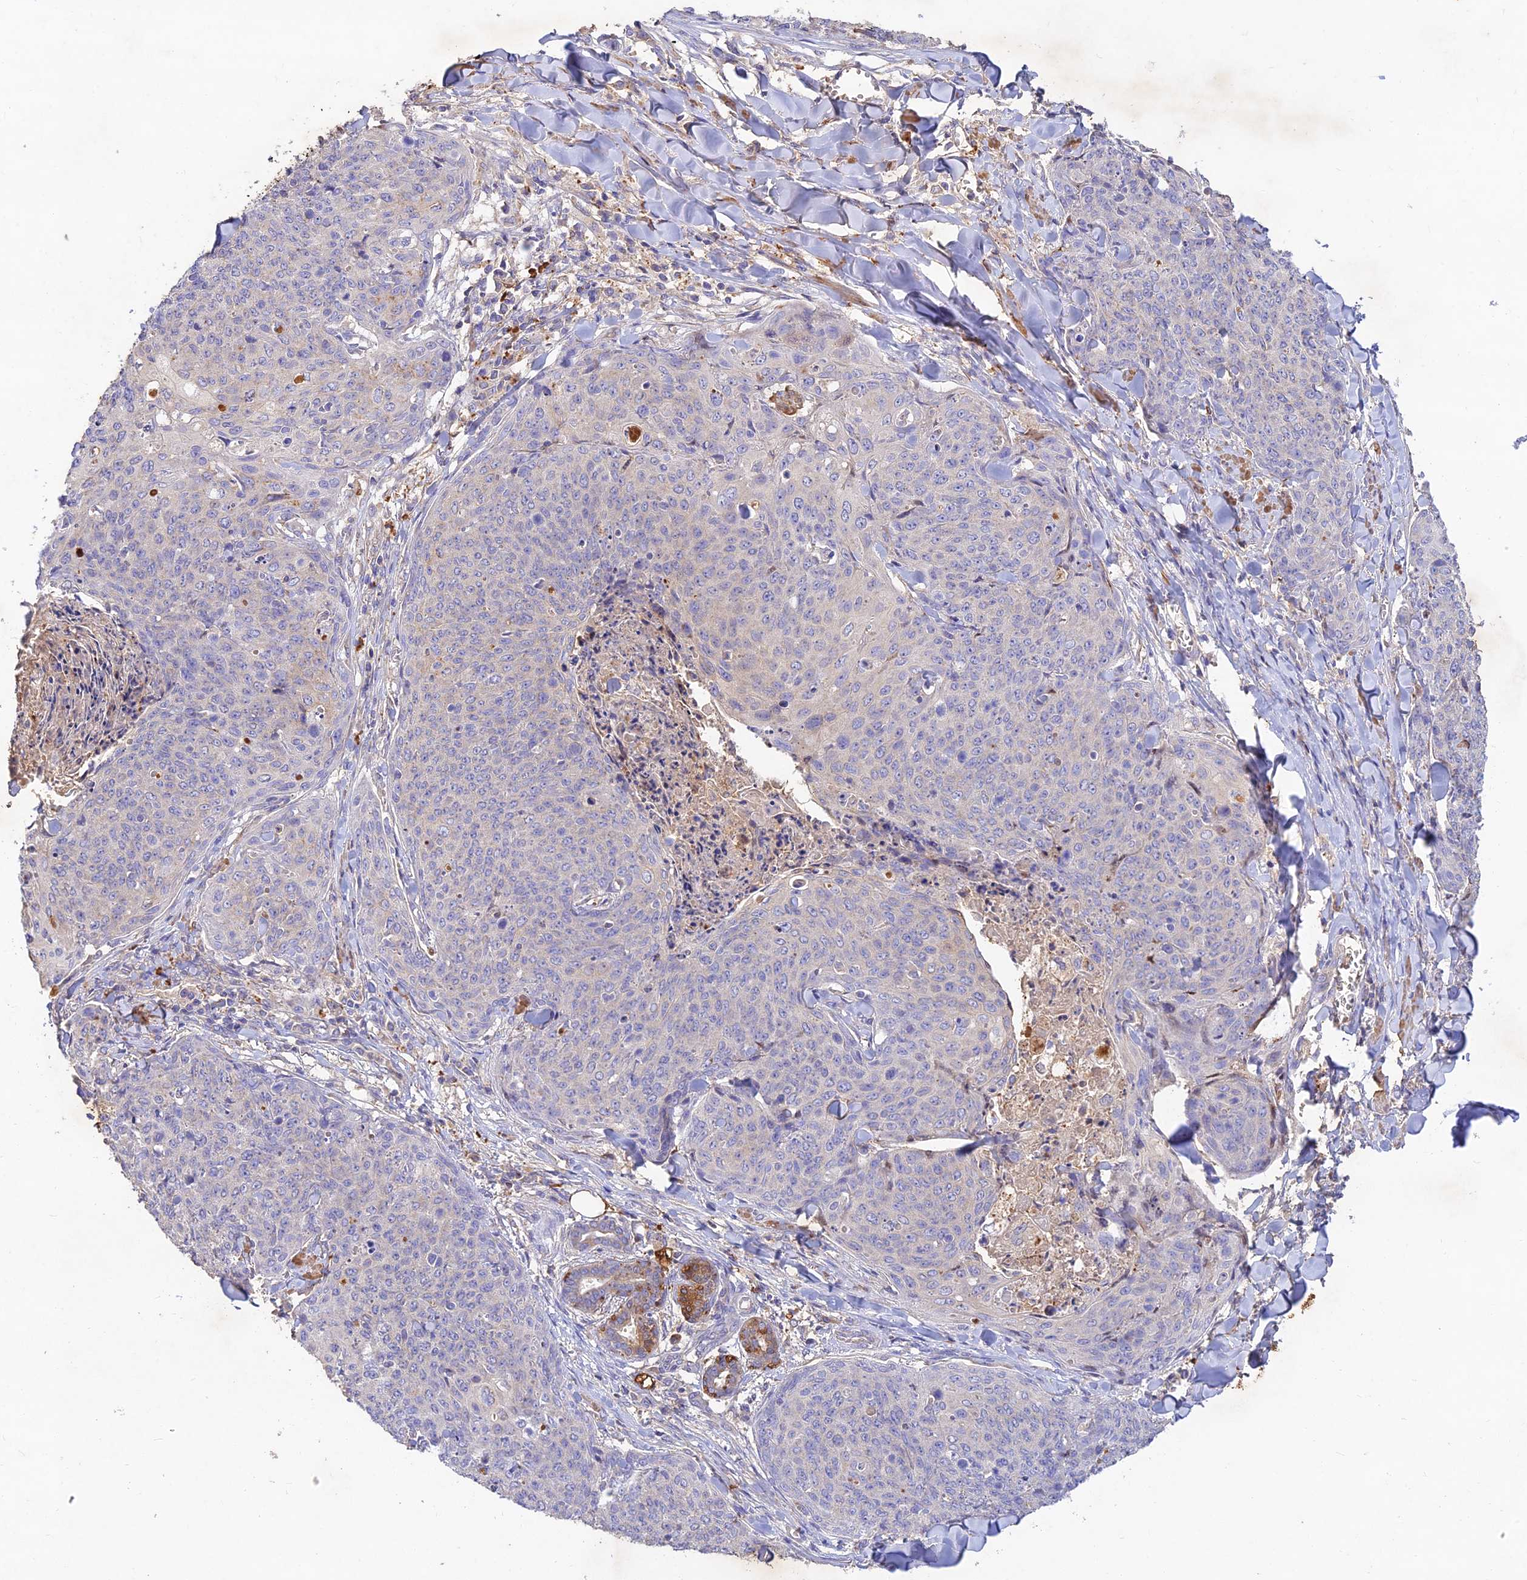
{"staining": {"intensity": "negative", "quantity": "none", "location": "none"}, "tissue": "skin cancer", "cell_type": "Tumor cells", "image_type": "cancer", "snomed": [{"axis": "morphology", "description": "Squamous cell carcinoma, NOS"}, {"axis": "topography", "description": "Skin"}, {"axis": "topography", "description": "Vulva"}], "caption": "Immunohistochemistry histopathology image of skin squamous cell carcinoma stained for a protein (brown), which displays no expression in tumor cells.", "gene": "ACSM5", "patient": {"sex": "female", "age": 85}}